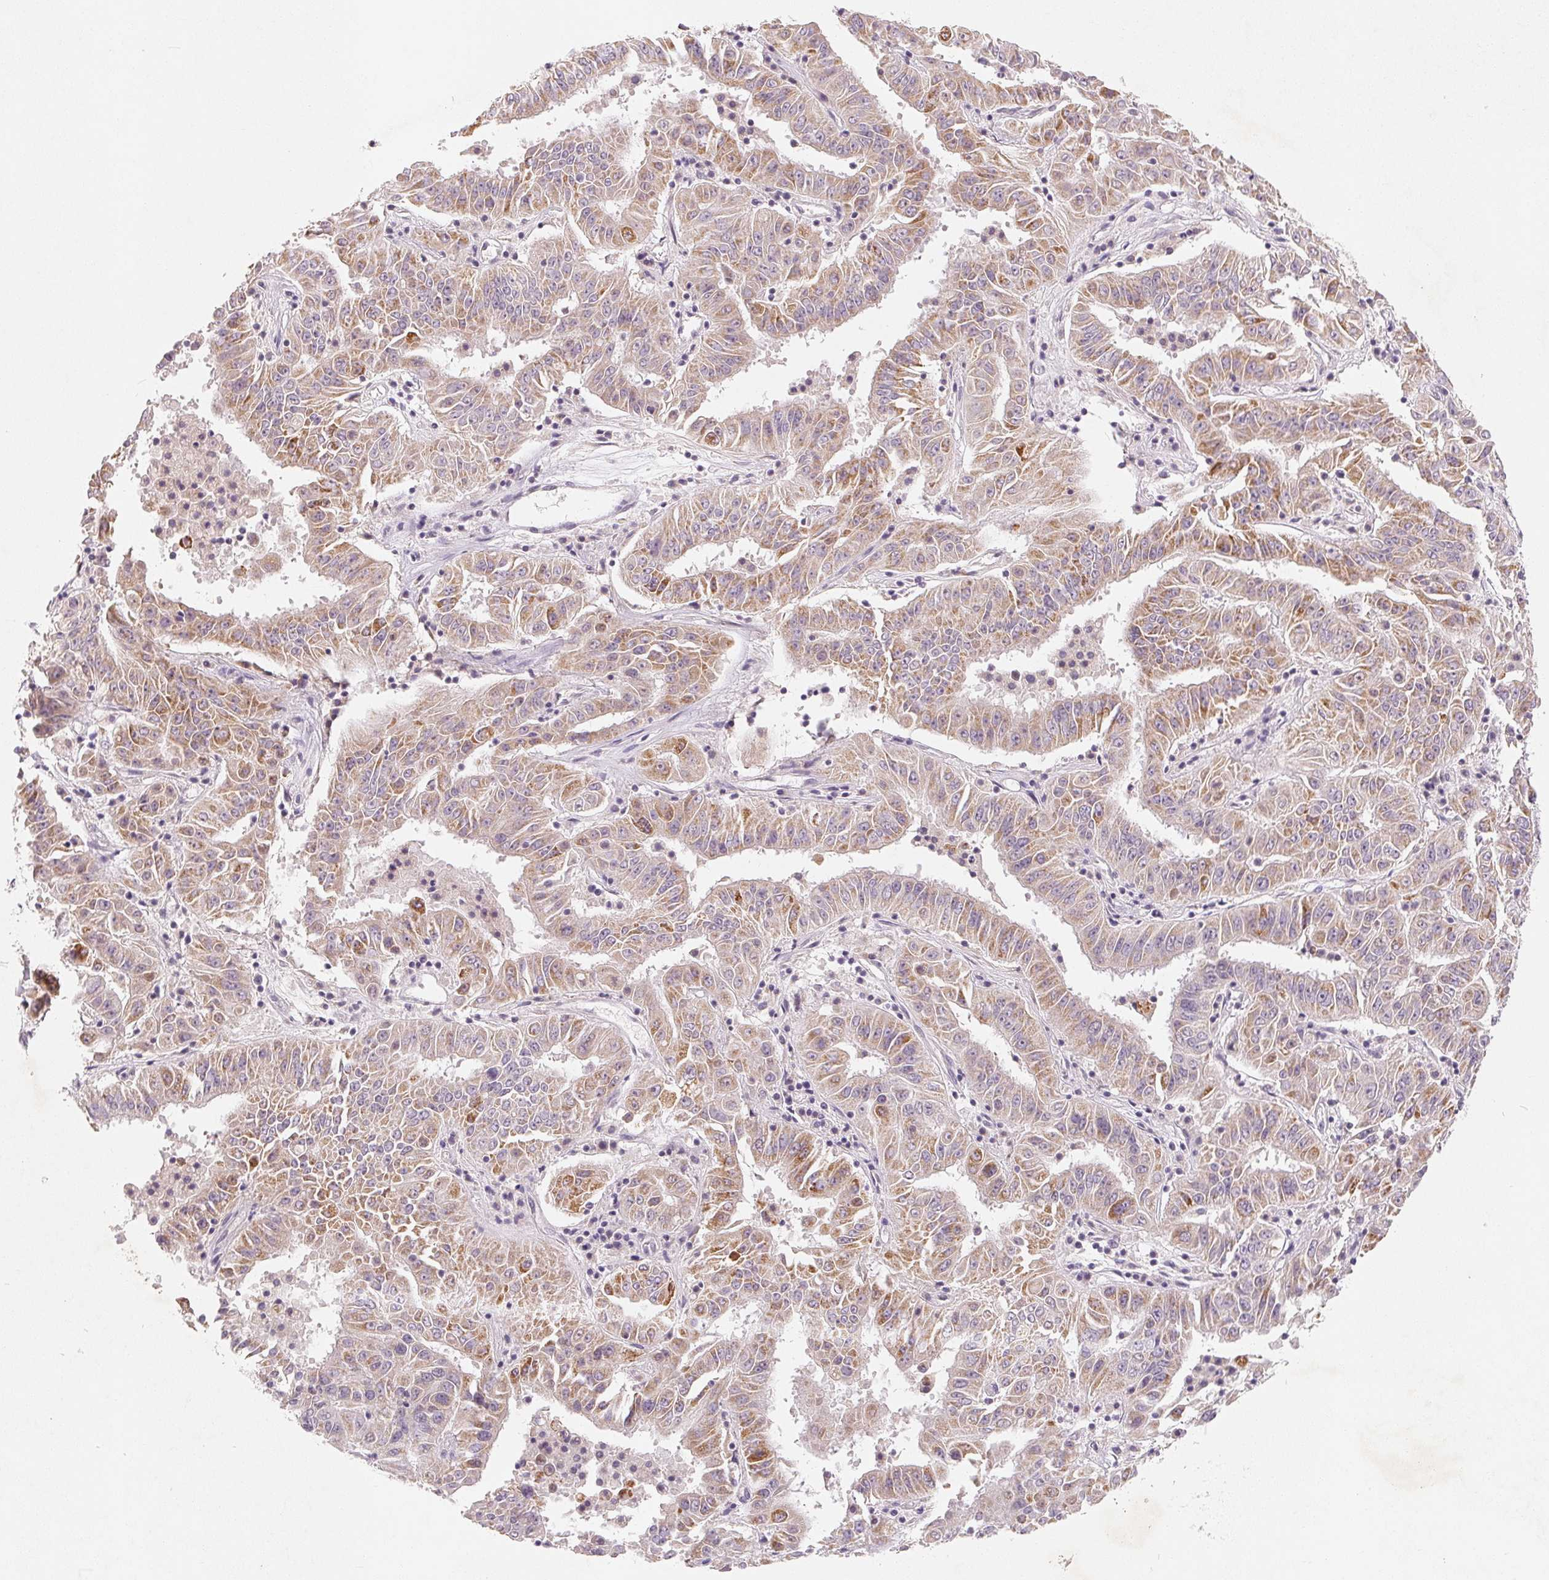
{"staining": {"intensity": "moderate", "quantity": "25%-75%", "location": "cytoplasmic/membranous"}, "tissue": "pancreatic cancer", "cell_type": "Tumor cells", "image_type": "cancer", "snomed": [{"axis": "morphology", "description": "Adenocarcinoma, NOS"}, {"axis": "topography", "description": "Pancreas"}], "caption": "Human pancreatic cancer (adenocarcinoma) stained with a protein marker reveals moderate staining in tumor cells.", "gene": "GHITM", "patient": {"sex": "male", "age": 63}}